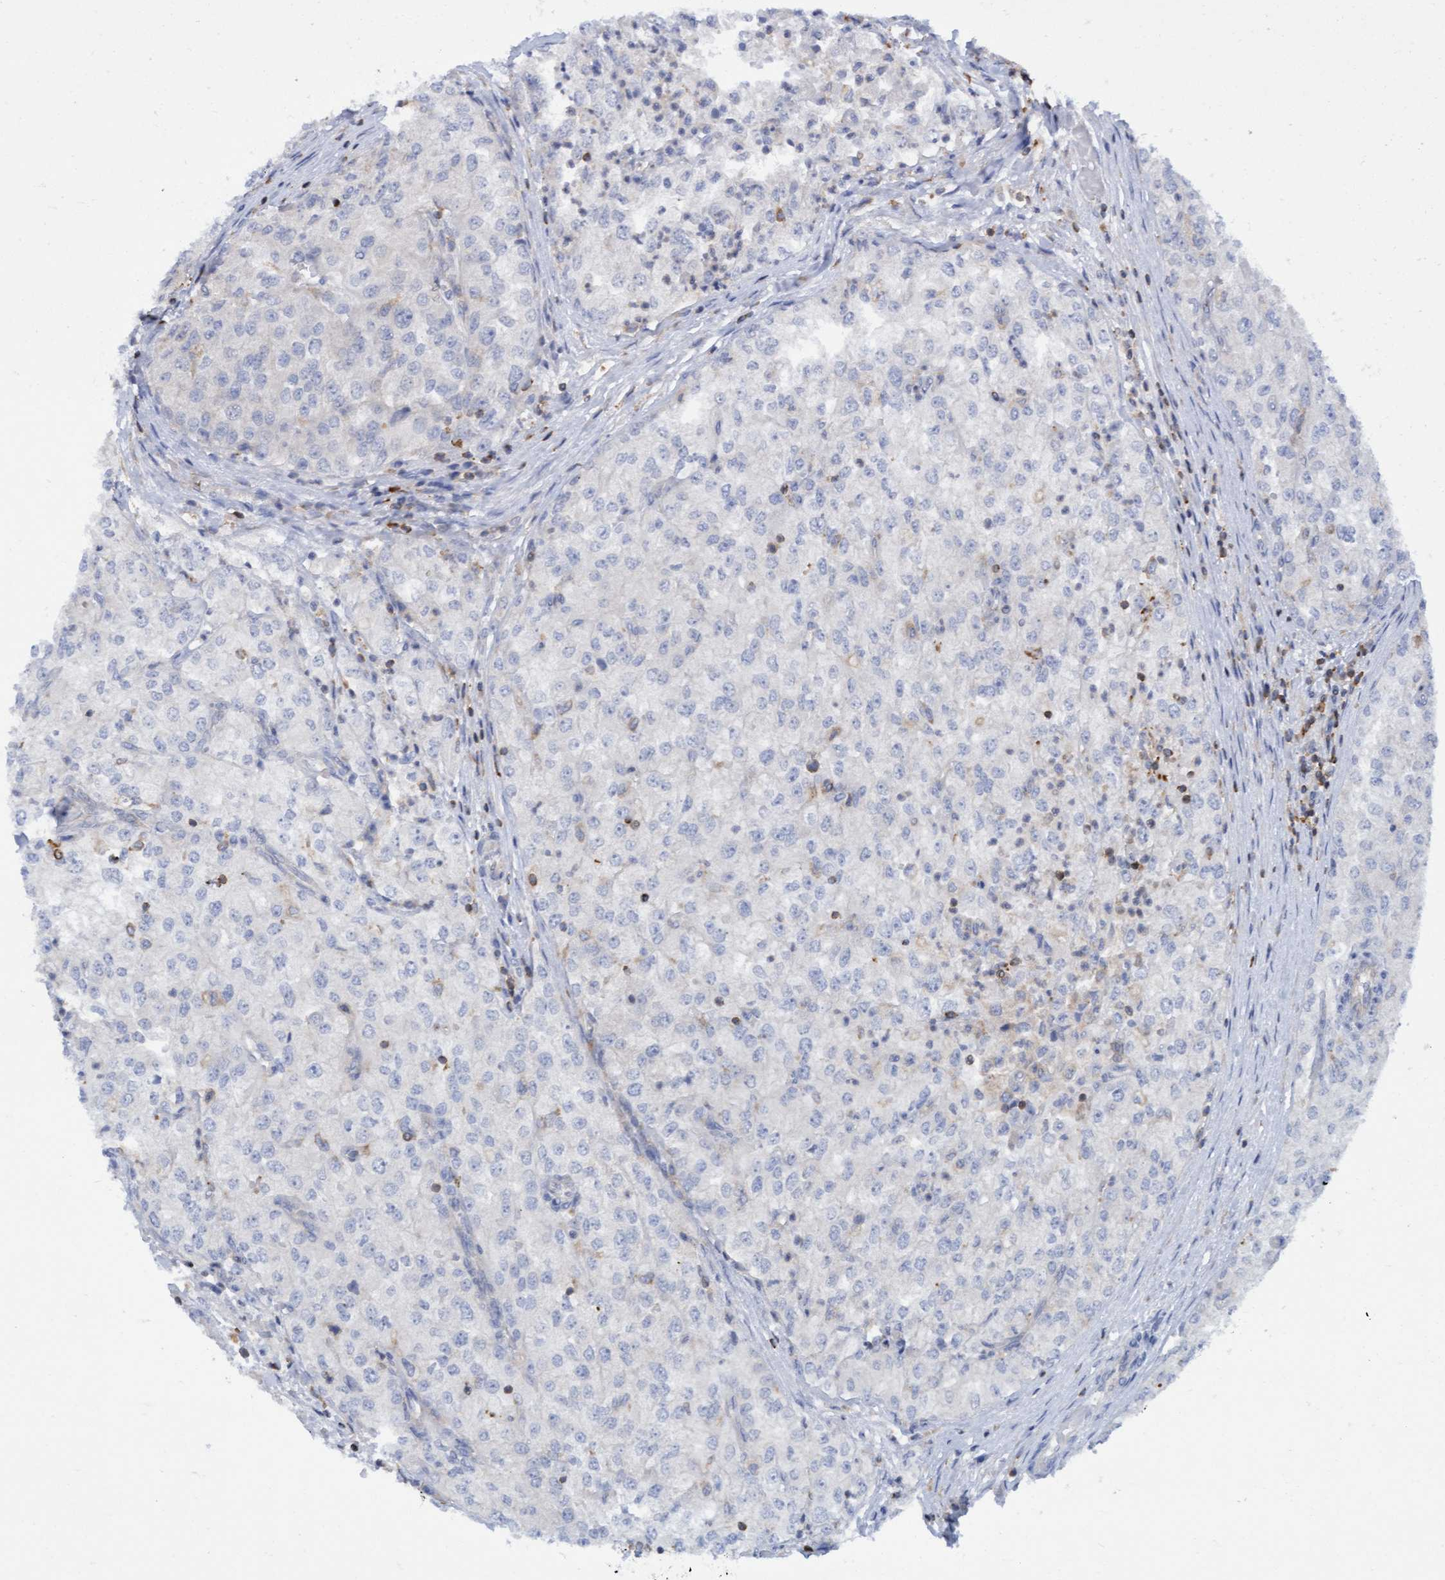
{"staining": {"intensity": "negative", "quantity": "none", "location": "none"}, "tissue": "renal cancer", "cell_type": "Tumor cells", "image_type": "cancer", "snomed": [{"axis": "morphology", "description": "Adenocarcinoma, NOS"}, {"axis": "topography", "description": "Kidney"}], "caption": "IHC micrograph of renal adenocarcinoma stained for a protein (brown), which exhibits no positivity in tumor cells. (DAB immunohistochemistry, high magnification).", "gene": "FNBP1", "patient": {"sex": "female", "age": 54}}